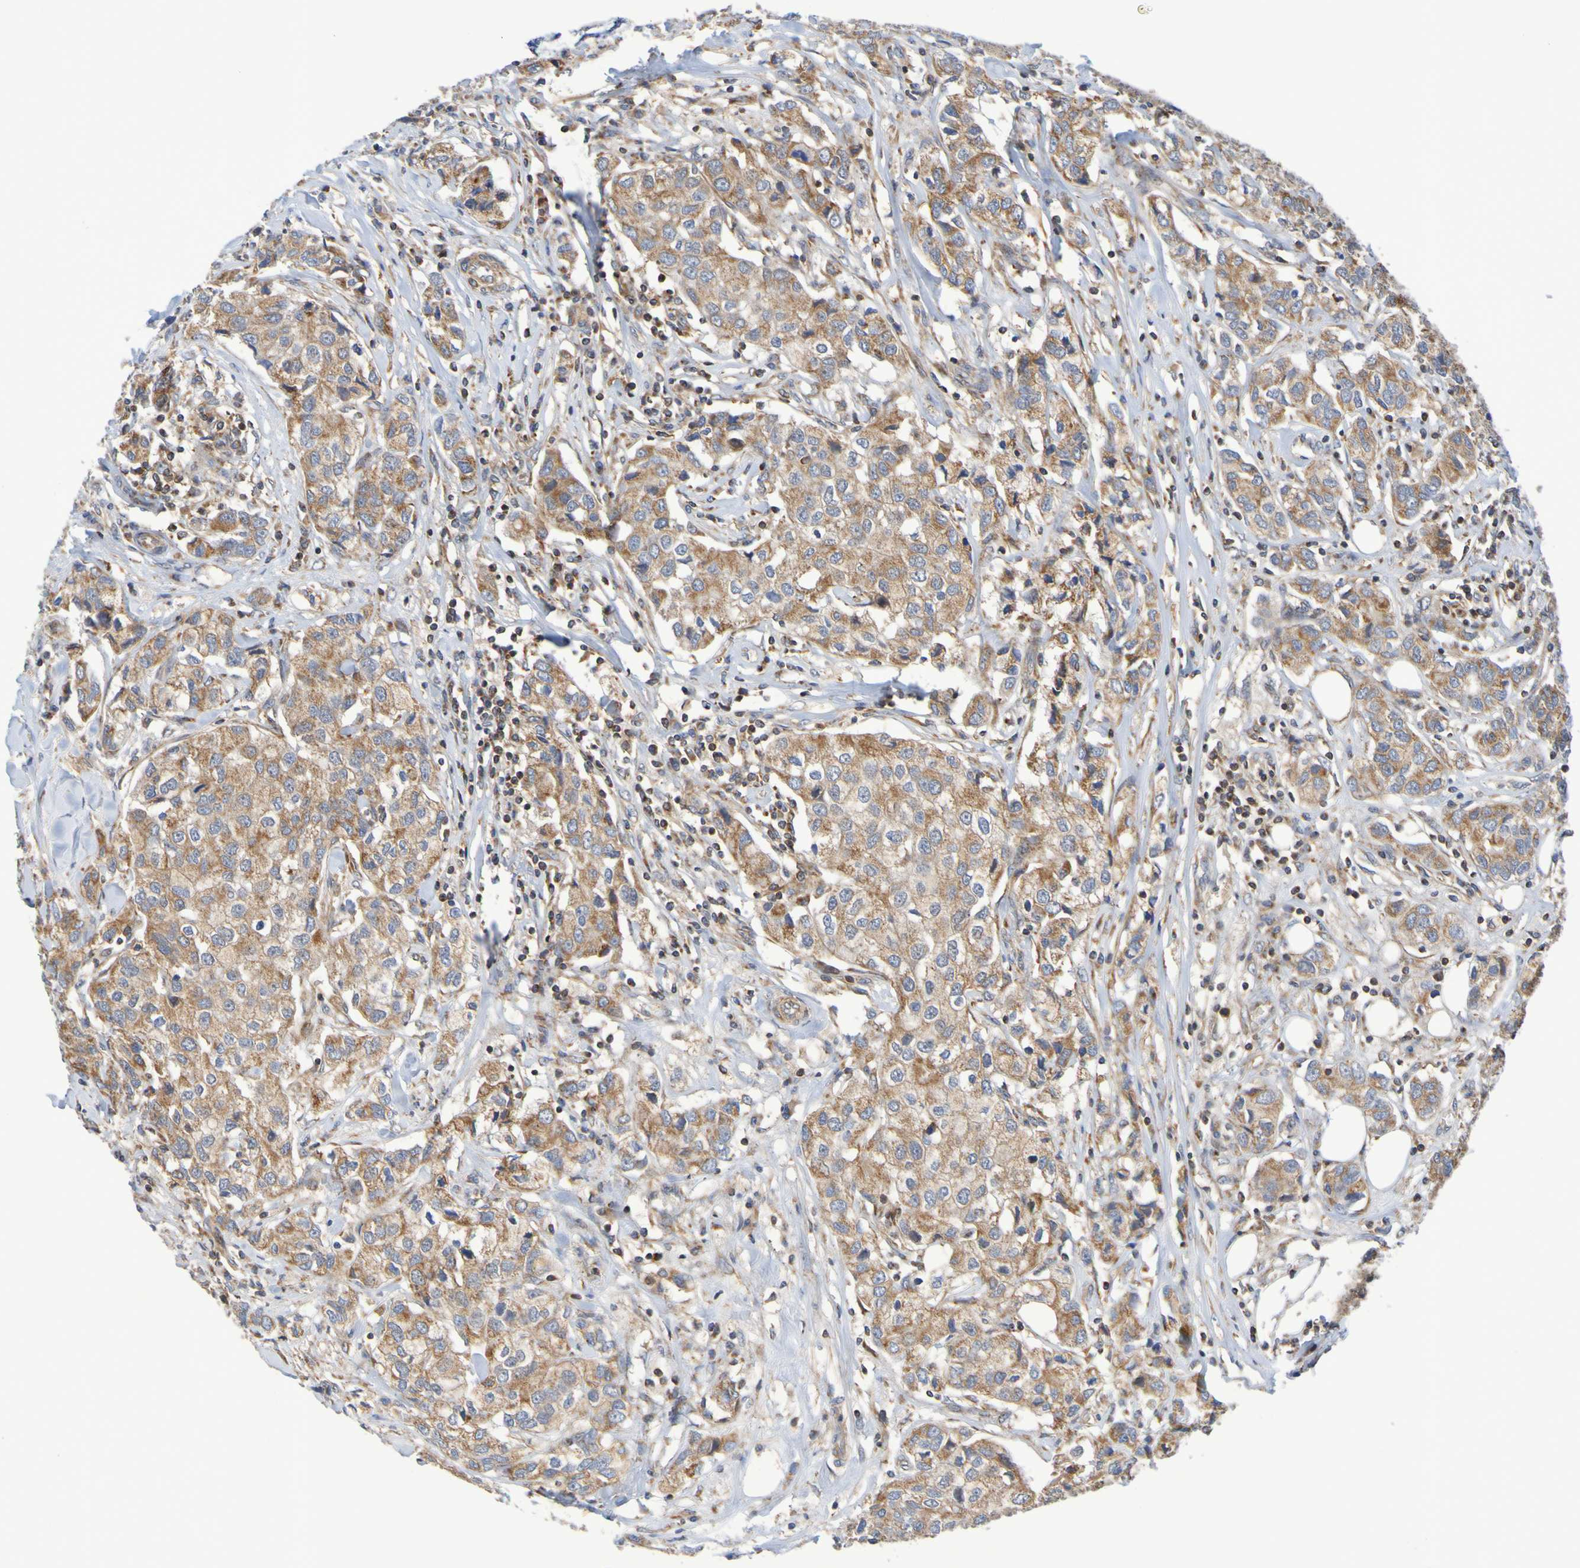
{"staining": {"intensity": "moderate", "quantity": ">75%", "location": "cytoplasmic/membranous"}, "tissue": "breast cancer", "cell_type": "Tumor cells", "image_type": "cancer", "snomed": [{"axis": "morphology", "description": "Duct carcinoma"}, {"axis": "topography", "description": "Breast"}], "caption": "Breast cancer (intraductal carcinoma) stained with a brown dye shows moderate cytoplasmic/membranous positive staining in approximately >75% of tumor cells.", "gene": "CCDC51", "patient": {"sex": "female", "age": 80}}